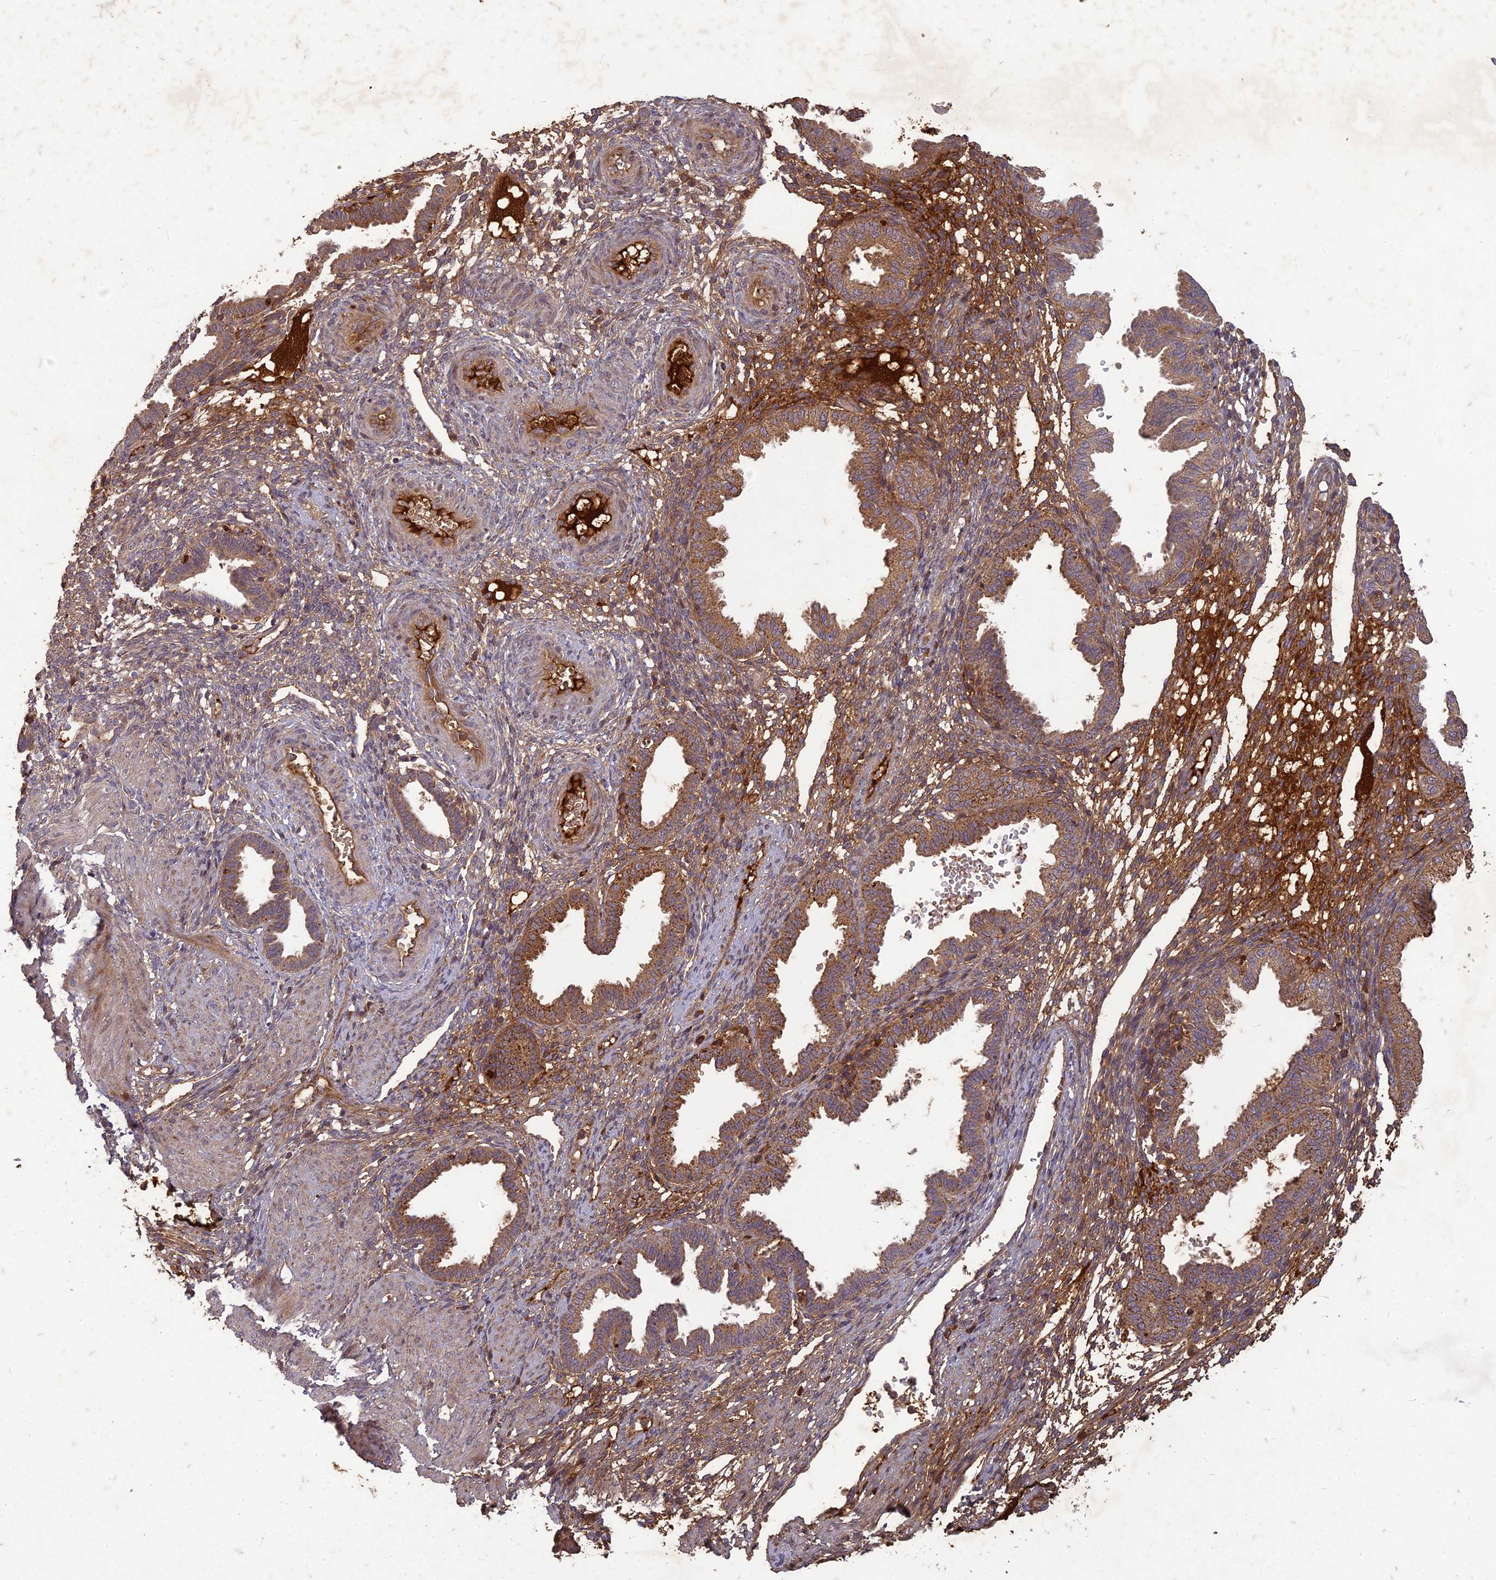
{"staining": {"intensity": "moderate", "quantity": ">75%", "location": "cytoplasmic/membranous"}, "tissue": "endometrium", "cell_type": "Cells in endometrial stroma", "image_type": "normal", "snomed": [{"axis": "morphology", "description": "Normal tissue, NOS"}, {"axis": "topography", "description": "Endometrium"}], "caption": "This image demonstrates immunohistochemistry (IHC) staining of normal endometrium, with medium moderate cytoplasmic/membranous expression in about >75% of cells in endometrial stroma.", "gene": "TCF25", "patient": {"sex": "female", "age": 33}}